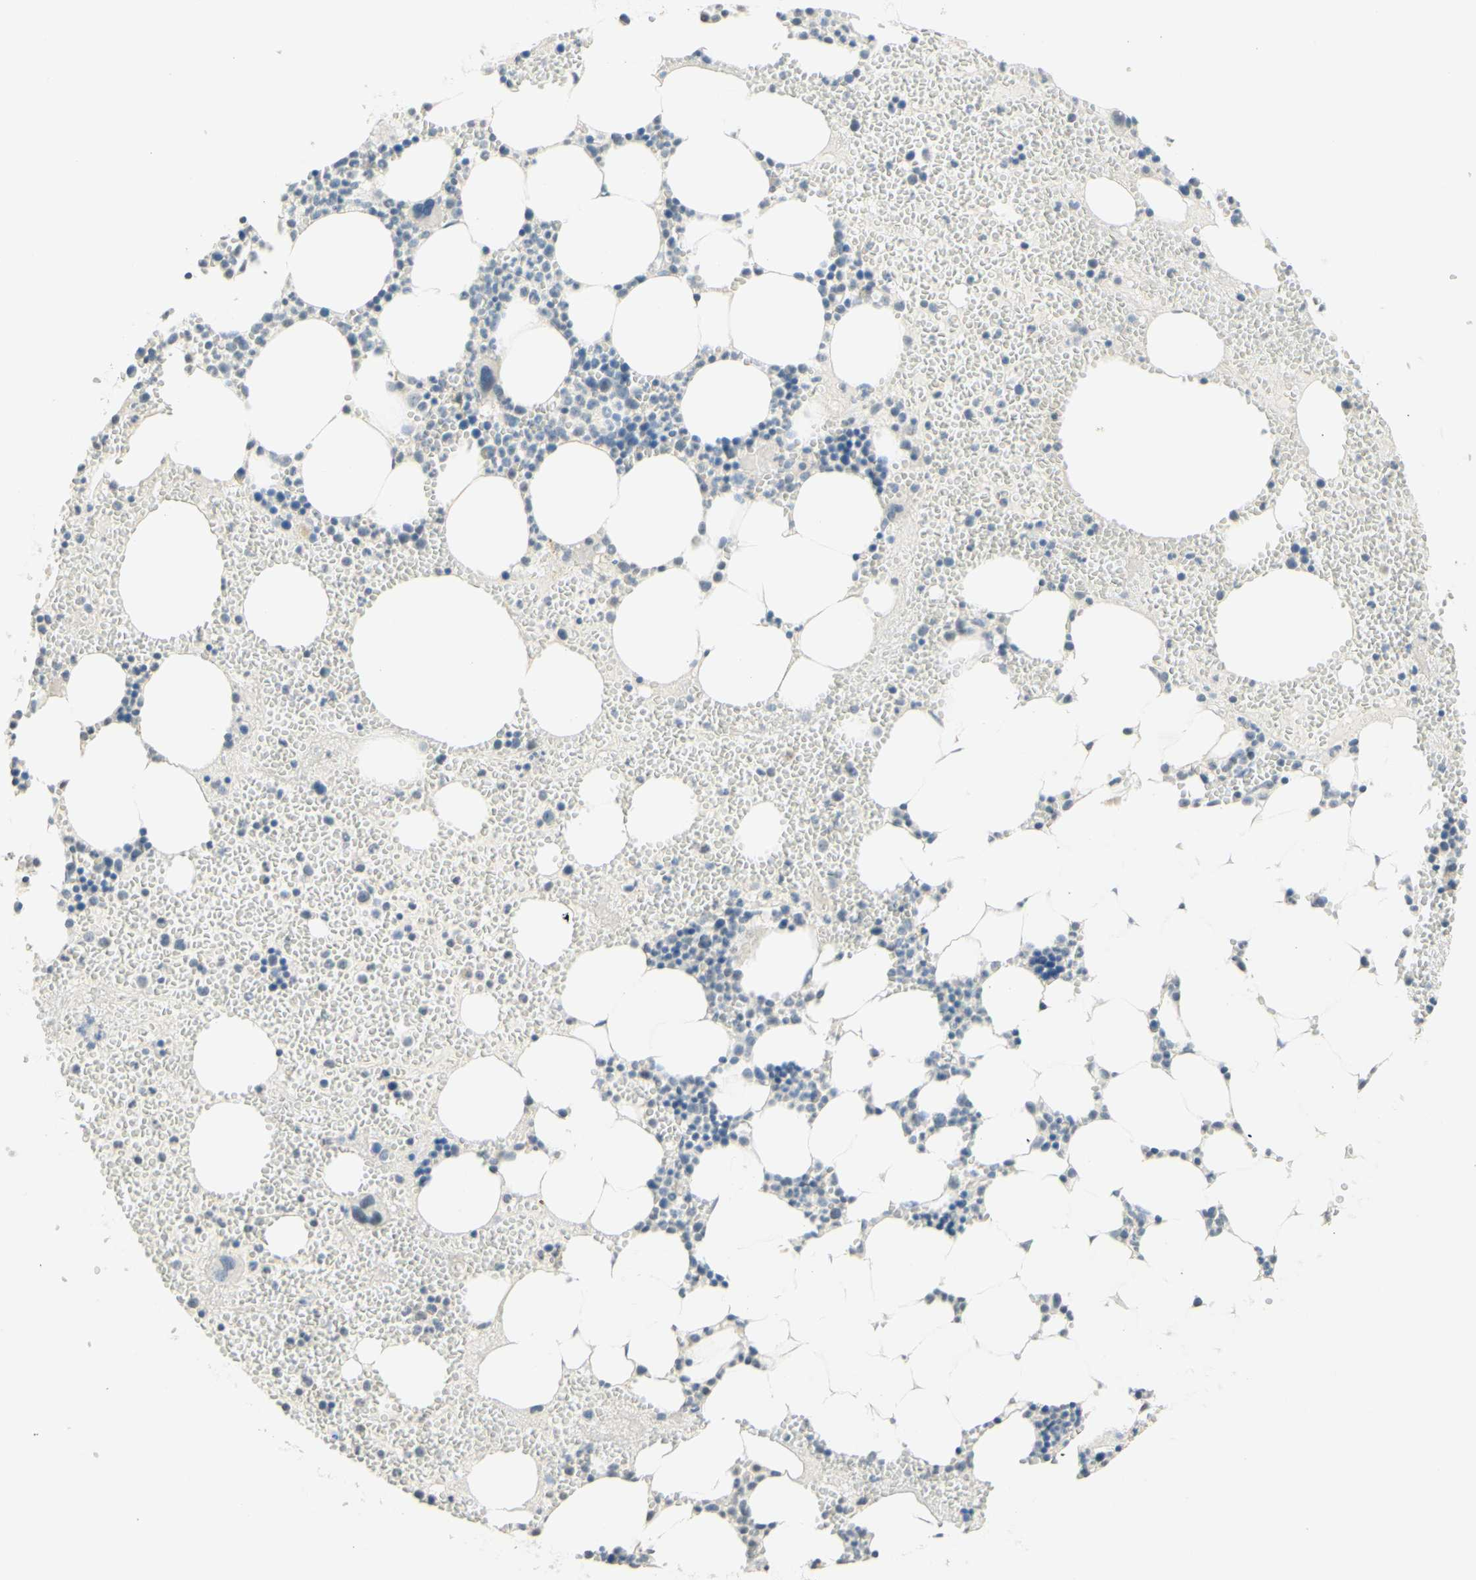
{"staining": {"intensity": "negative", "quantity": "none", "location": "none"}, "tissue": "bone marrow", "cell_type": "Hematopoietic cells", "image_type": "normal", "snomed": [{"axis": "morphology", "description": "Normal tissue, NOS"}, {"axis": "morphology", "description": "Inflammation, NOS"}, {"axis": "topography", "description": "Bone marrow"}], "caption": "IHC histopathology image of unremarkable bone marrow: bone marrow stained with DAB (3,3'-diaminobenzidine) demonstrates no significant protein expression in hematopoietic cells.", "gene": "MAG", "patient": {"sex": "female", "age": 76}}